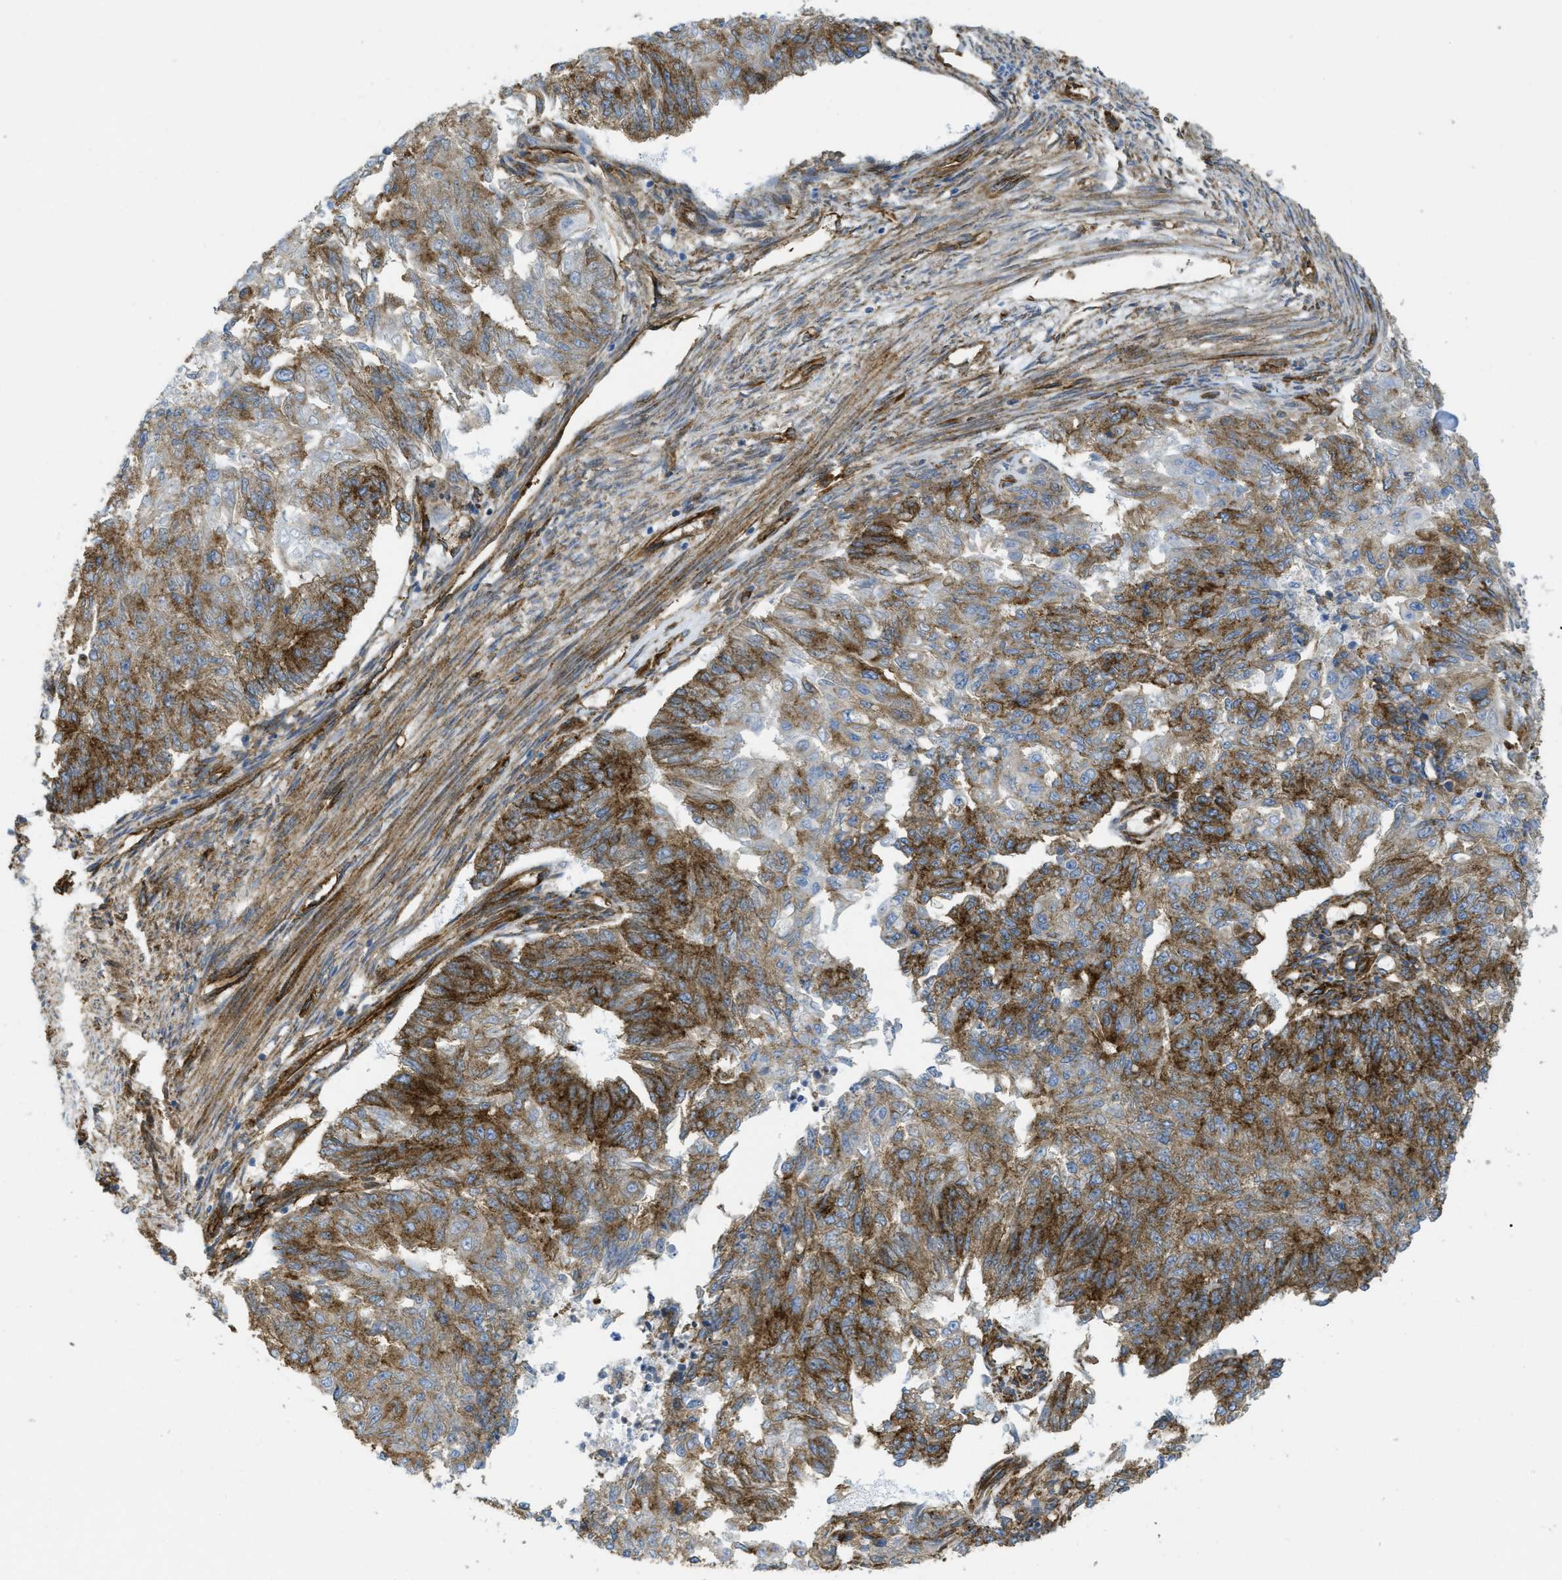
{"staining": {"intensity": "strong", "quantity": "25%-75%", "location": "cytoplasmic/membranous"}, "tissue": "endometrial cancer", "cell_type": "Tumor cells", "image_type": "cancer", "snomed": [{"axis": "morphology", "description": "Adenocarcinoma, NOS"}, {"axis": "topography", "description": "Endometrium"}], "caption": "Tumor cells reveal strong cytoplasmic/membranous staining in approximately 25%-75% of cells in adenocarcinoma (endometrial). (IHC, brightfield microscopy, high magnification).", "gene": "HIP1", "patient": {"sex": "female", "age": 32}}